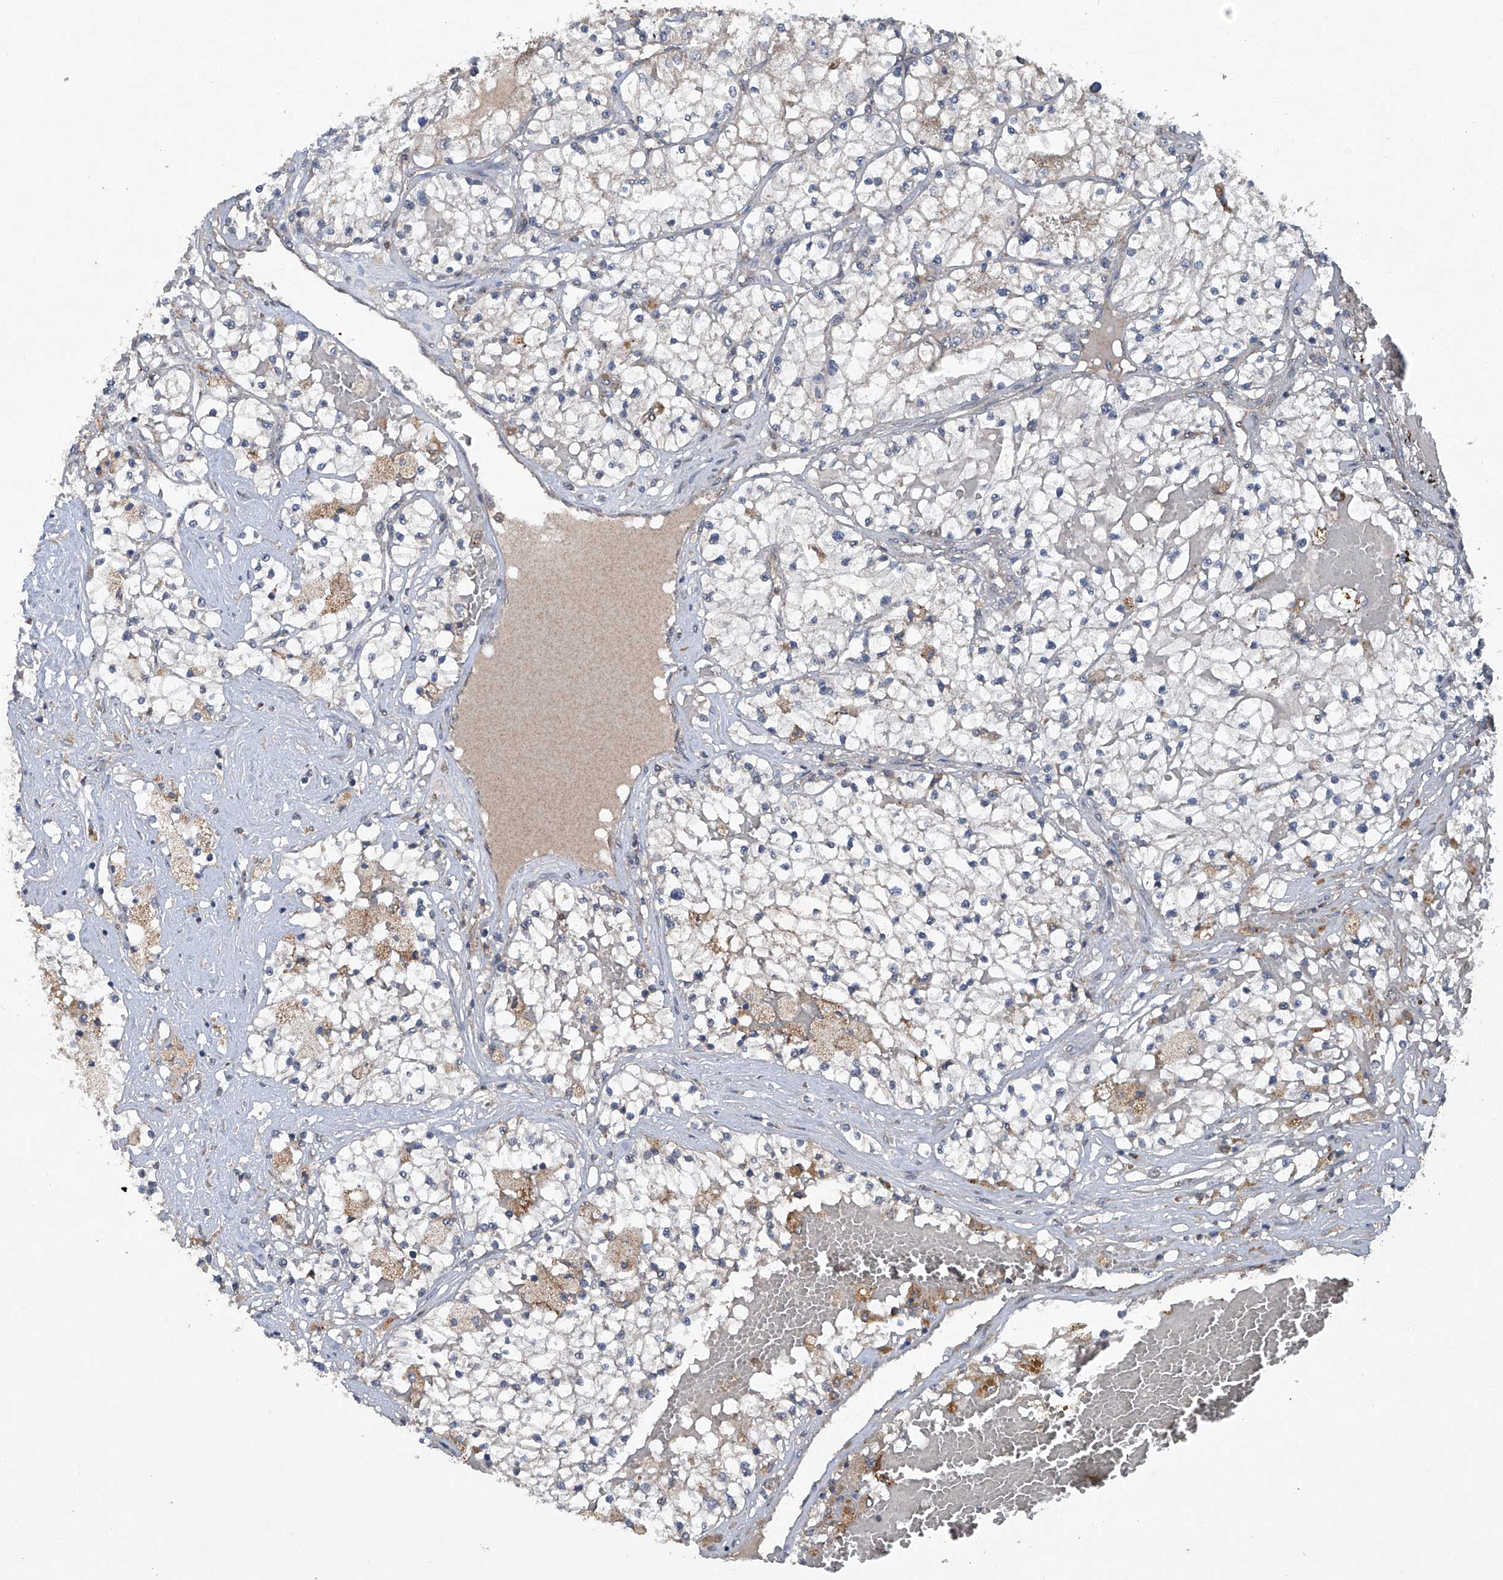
{"staining": {"intensity": "weak", "quantity": "<25%", "location": "cytoplasmic/membranous"}, "tissue": "renal cancer", "cell_type": "Tumor cells", "image_type": "cancer", "snomed": [{"axis": "morphology", "description": "Normal tissue, NOS"}, {"axis": "morphology", "description": "Adenocarcinoma, NOS"}, {"axis": "topography", "description": "Kidney"}], "caption": "Immunohistochemistry (IHC) histopathology image of human adenocarcinoma (renal) stained for a protein (brown), which demonstrates no expression in tumor cells.", "gene": "SUMF2", "patient": {"sex": "male", "age": 68}}